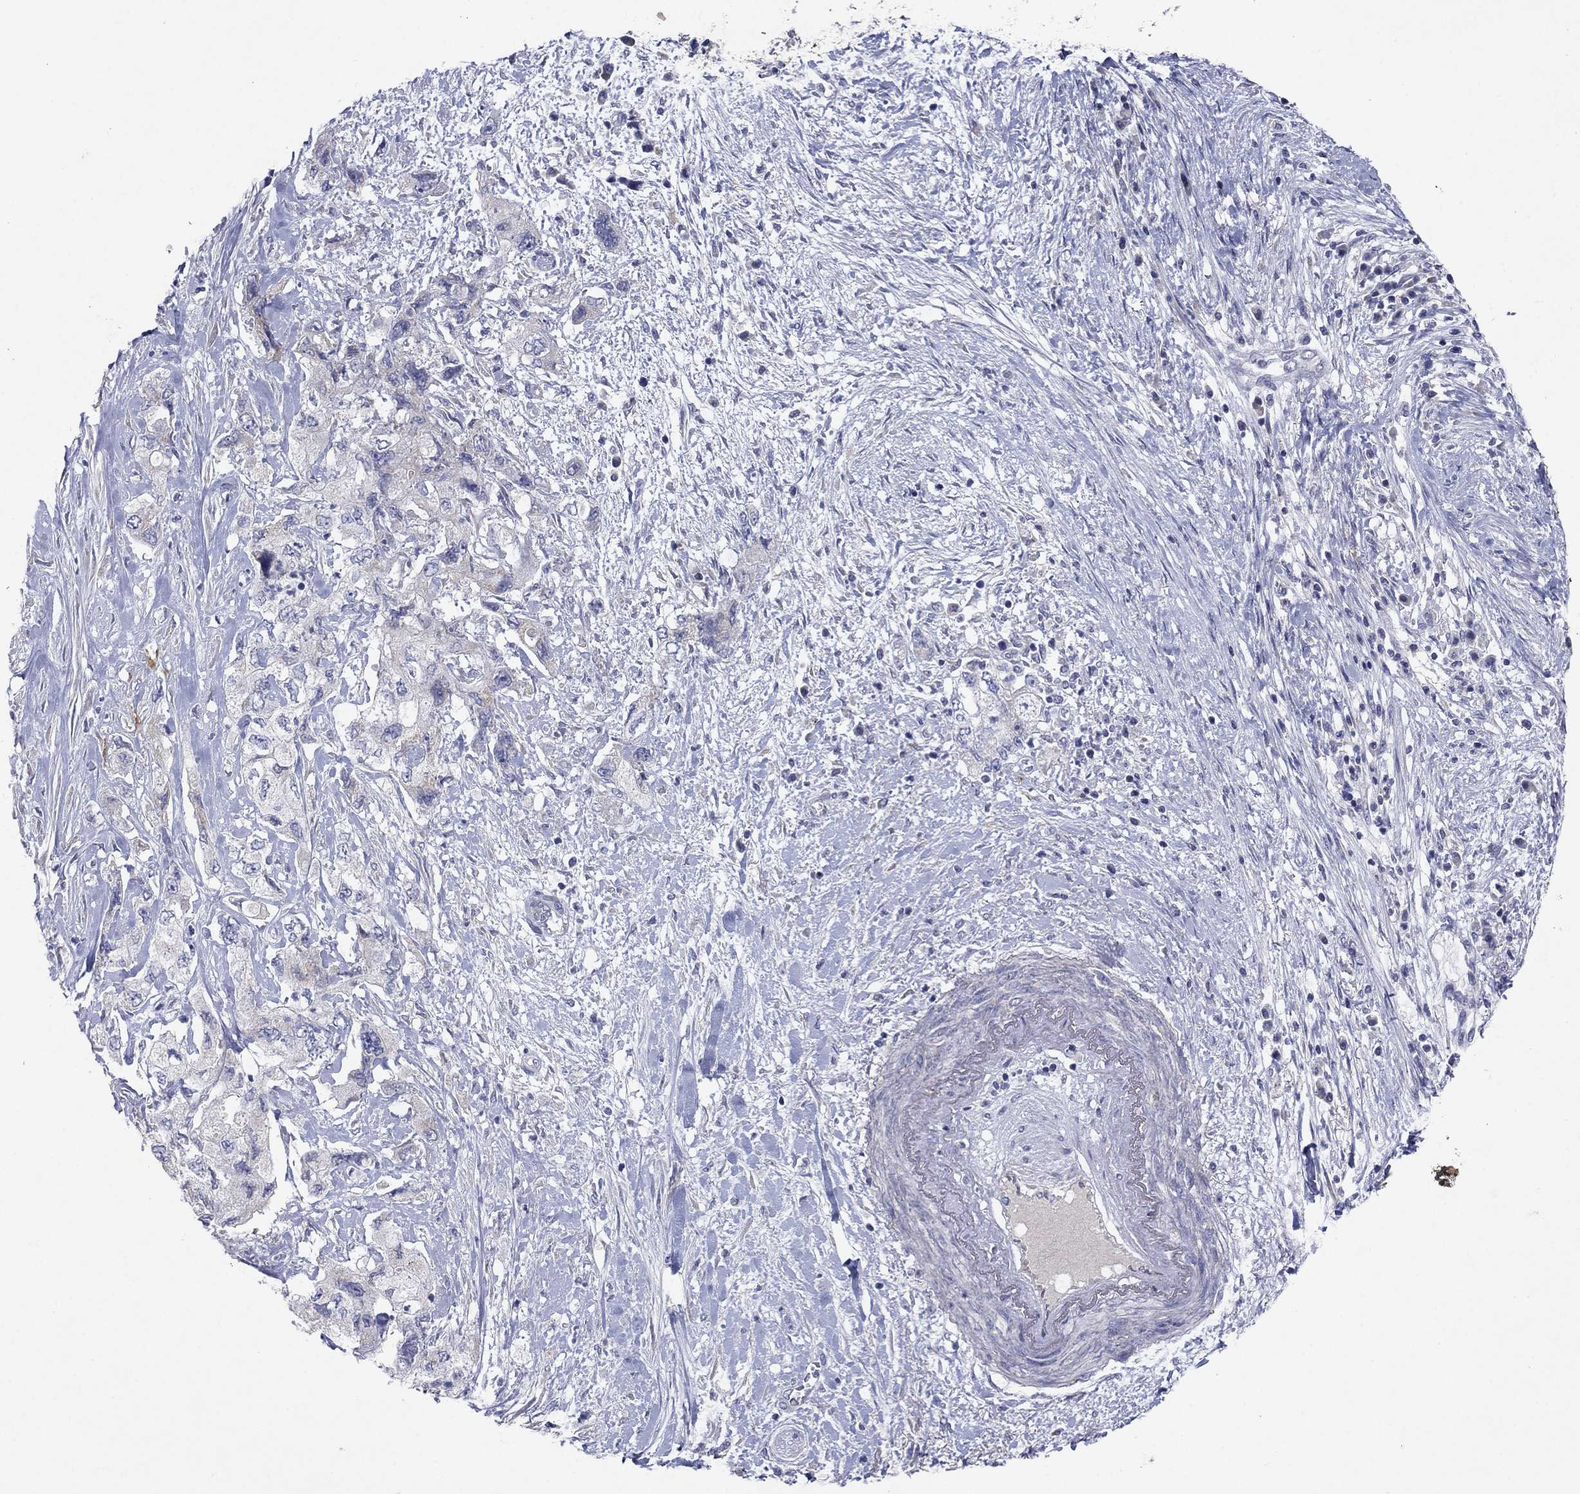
{"staining": {"intensity": "negative", "quantity": "none", "location": "none"}, "tissue": "pancreatic cancer", "cell_type": "Tumor cells", "image_type": "cancer", "snomed": [{"axis": "morphology", "description": "Adenocarcinoma, NOS"}, {"axis": "topography", "description": "Pancreas"}], "caption": "There is no significant expression in tumor cells of adenocarcinoma (pancreatic). The staining is performed using DAB (3,3'-diaminobenzidine) brown chromogen with nuclei counter-stained in using hematoxylin.", "gene": "PTGDS", "patient": {"sex": "female", "age": 73}}